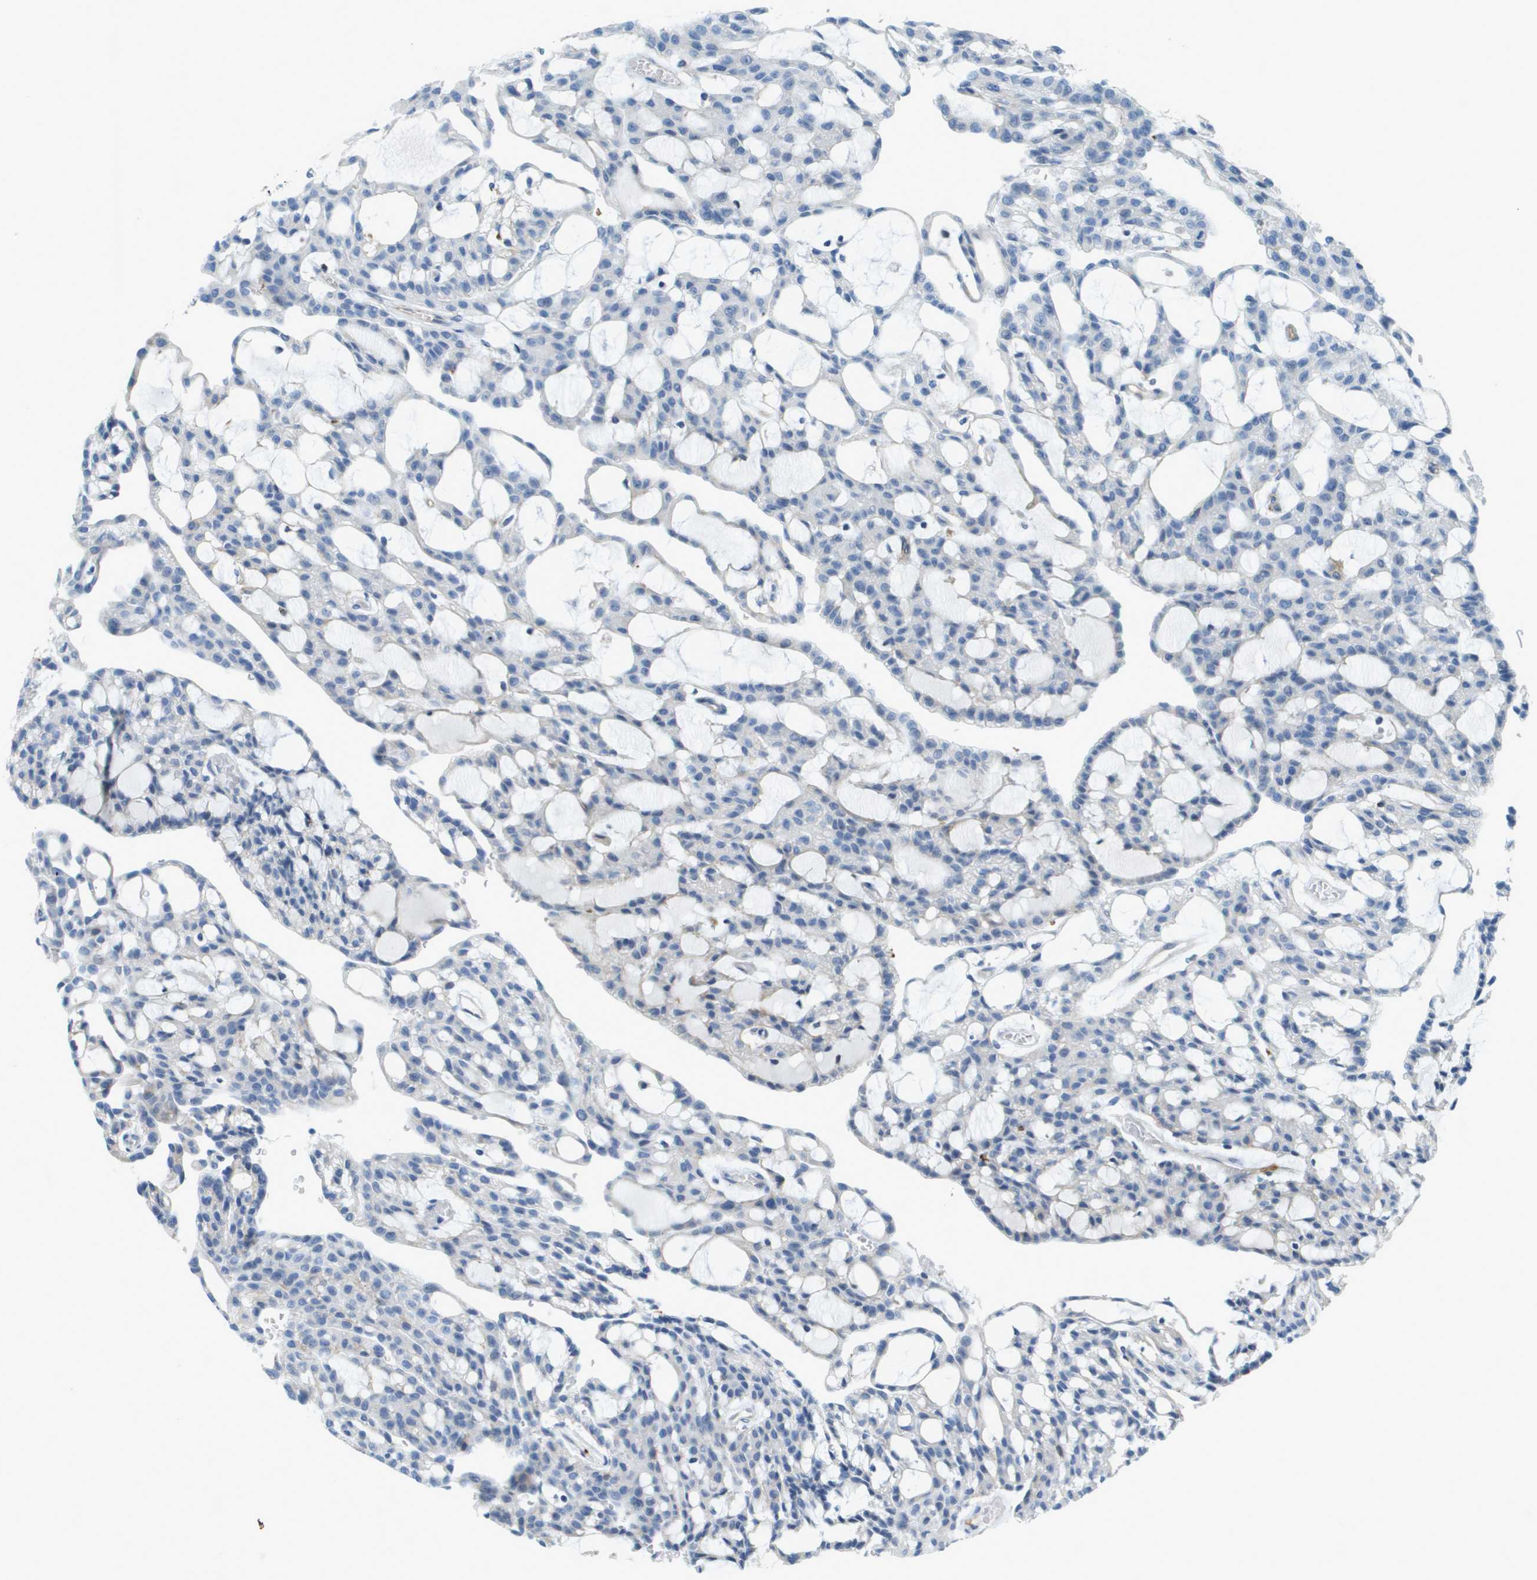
{"staining": {"intensity": "negative", "quantity": "none", "location": "none"}, "tissue": "renal cancer", "cell_type": "Tumor cells", "image_type": "cancer", "snomed": [{"axis": "morphology", "description": "Adenocarcinoma, NOS"}, {"axis": "topography", "description": "Kidney"}], "caption": "IHC of human adenocarcinoma (renal) exhibits no expression in tumor cells.", "gene": "SDC1", "patient": {"sex": "male", "age": 63}}